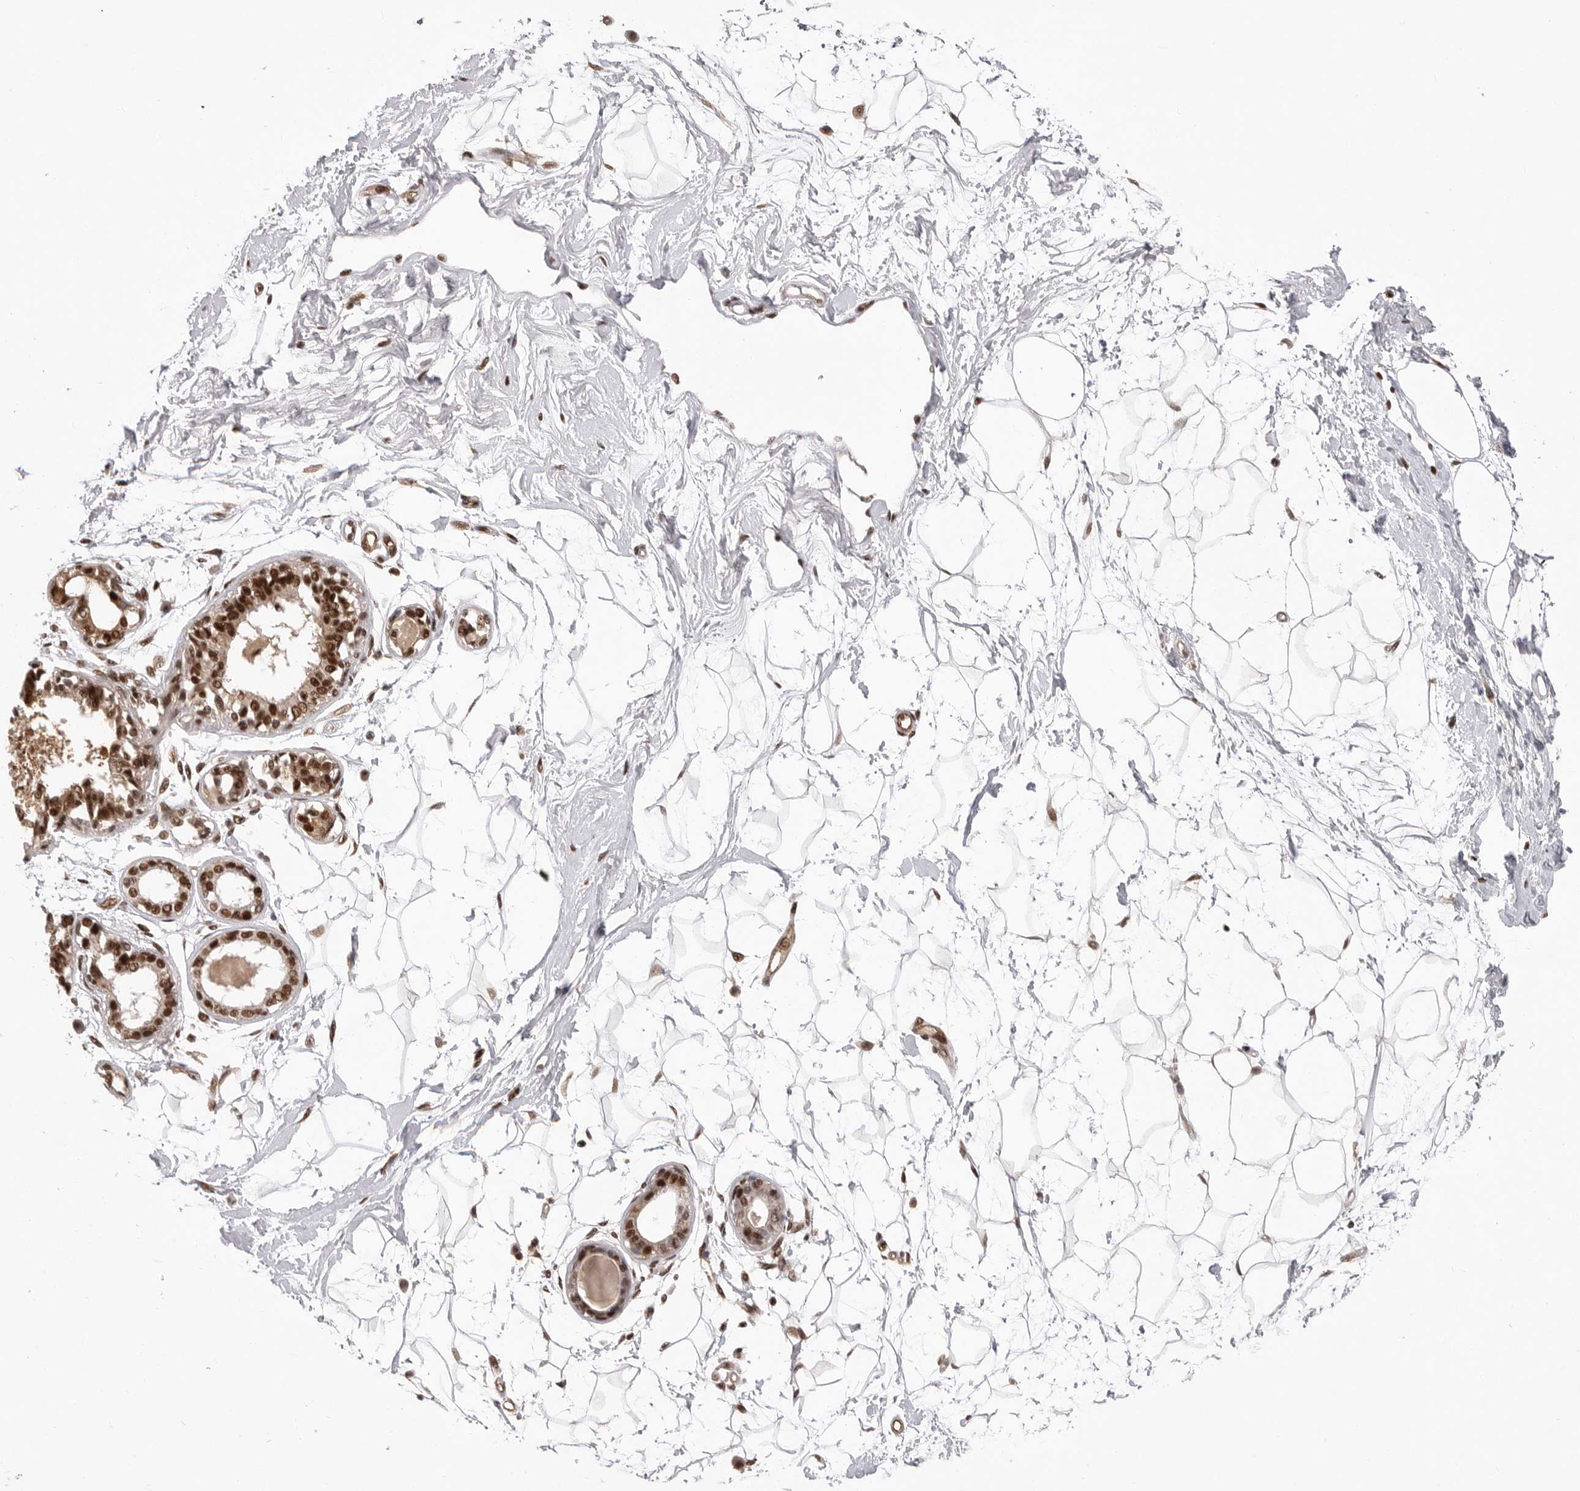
{"staining": {"intensity": "moderate", "quantity": ">75%", "location": "nuclear"}, "tissue": "breast", "cell_type": "Adipocytes", "image_type": "normal", "snomed": [{"axis": "morphology", "description": "Normal tissue, NOS"}, {"axis": "topography", "description": "Breast"}], "caption": "Immunohistochemistry (IHC) photomicrograph of normal breast: human breast stained using immunohistochemistry reveals medium levels of moderate protein expression localized specifically in the nuclear of adipocytes, appearing as a nuclear brown color.", "gene": "PPP1R8", "patient": {"sex": "female", "age": 45}}